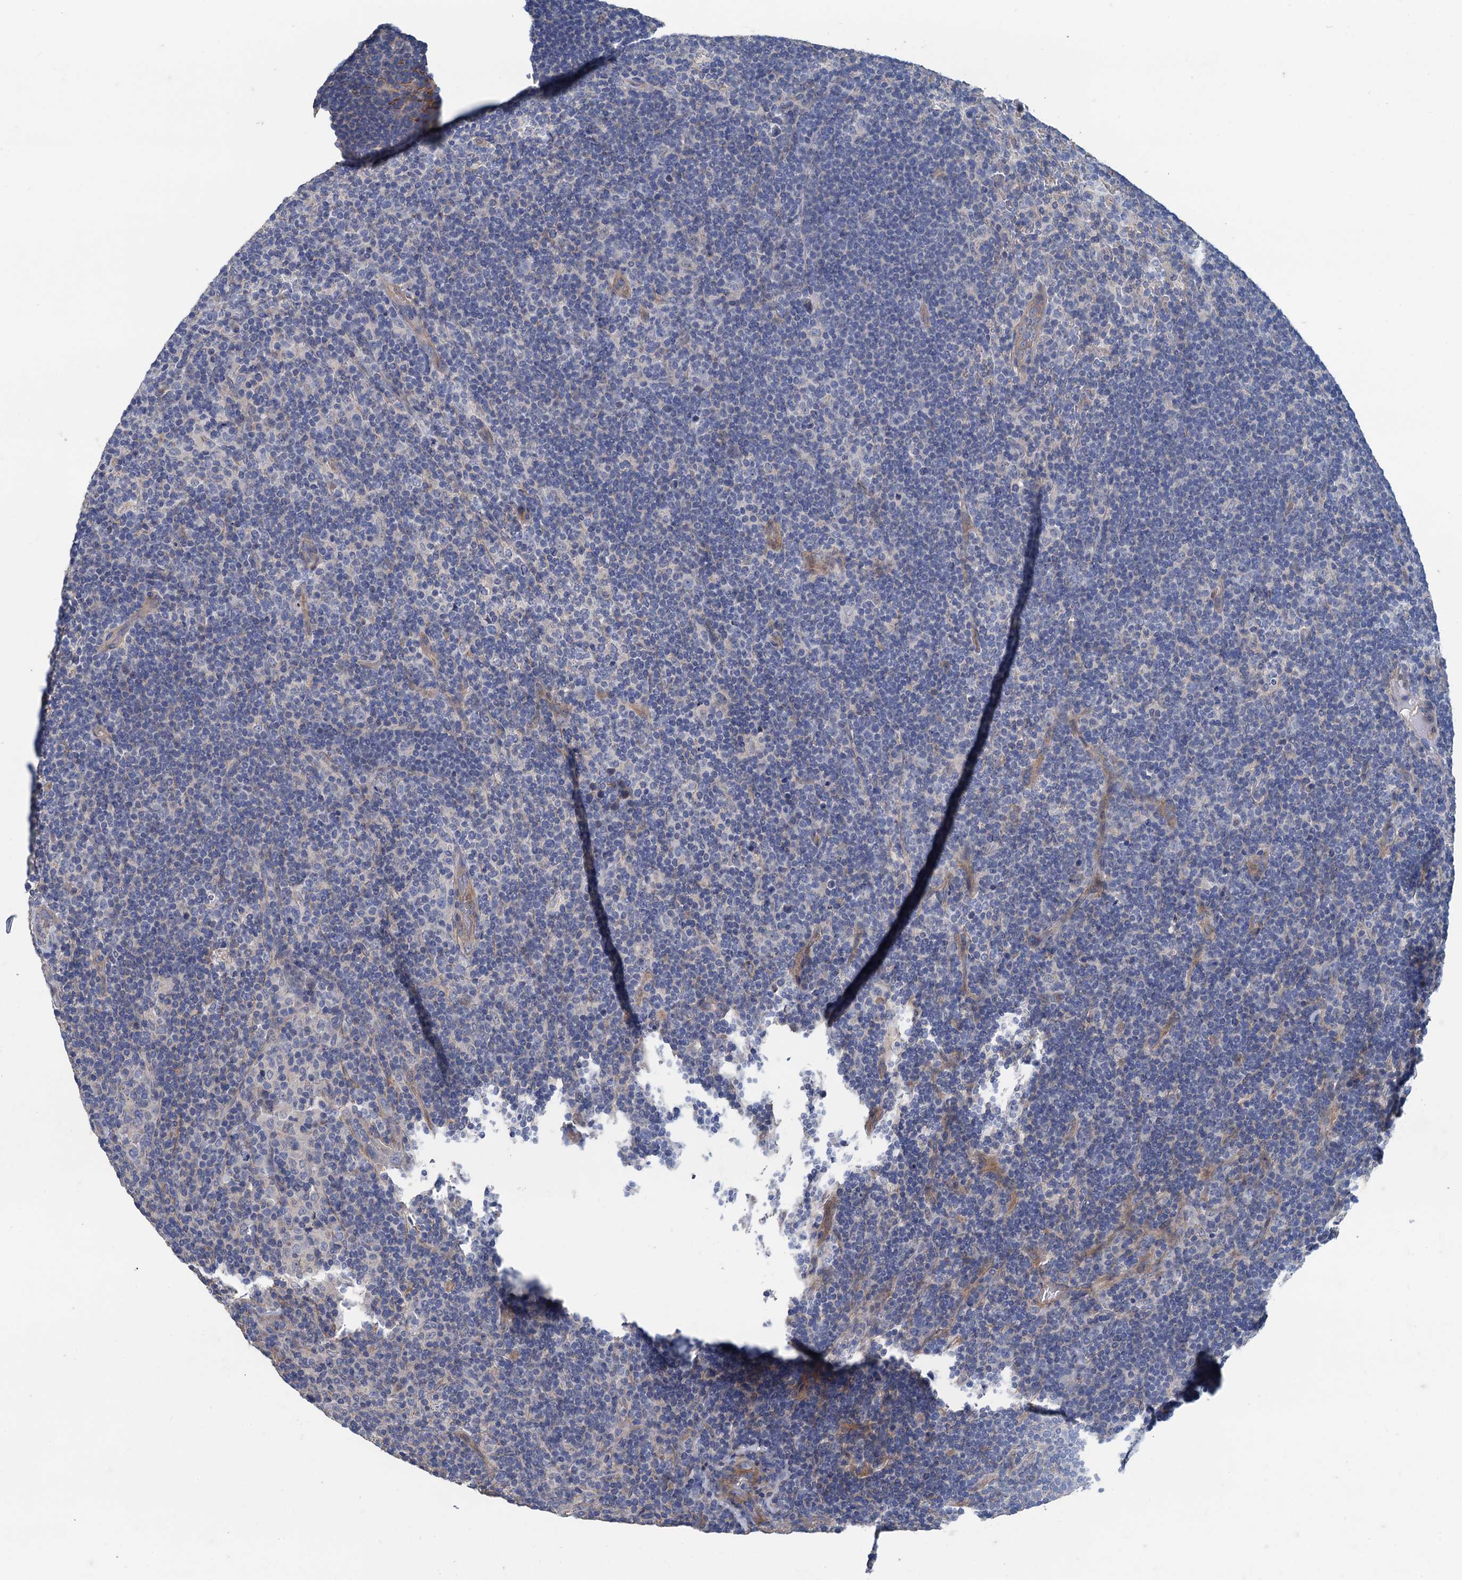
{"staining": {"intensity": "negative", "quantity": "none", "location": "none"}, "tissue": "lymphoma", "cell_type": "Tumor cells", "image_type": "cancer", "snomed": [{"axis": "morphology", "description": "Hodgkin's disease, NOS"}, {"axis": "topography", "description": "Lymph node"}], "caption": "This image is of lymphoma stained with IHC to label a protein in brown with the nuclei are counter-stained blue. There is no staining in tumor cells.", "gene": "SMCO3", "patient": {"sex": "female", "age": 57}}